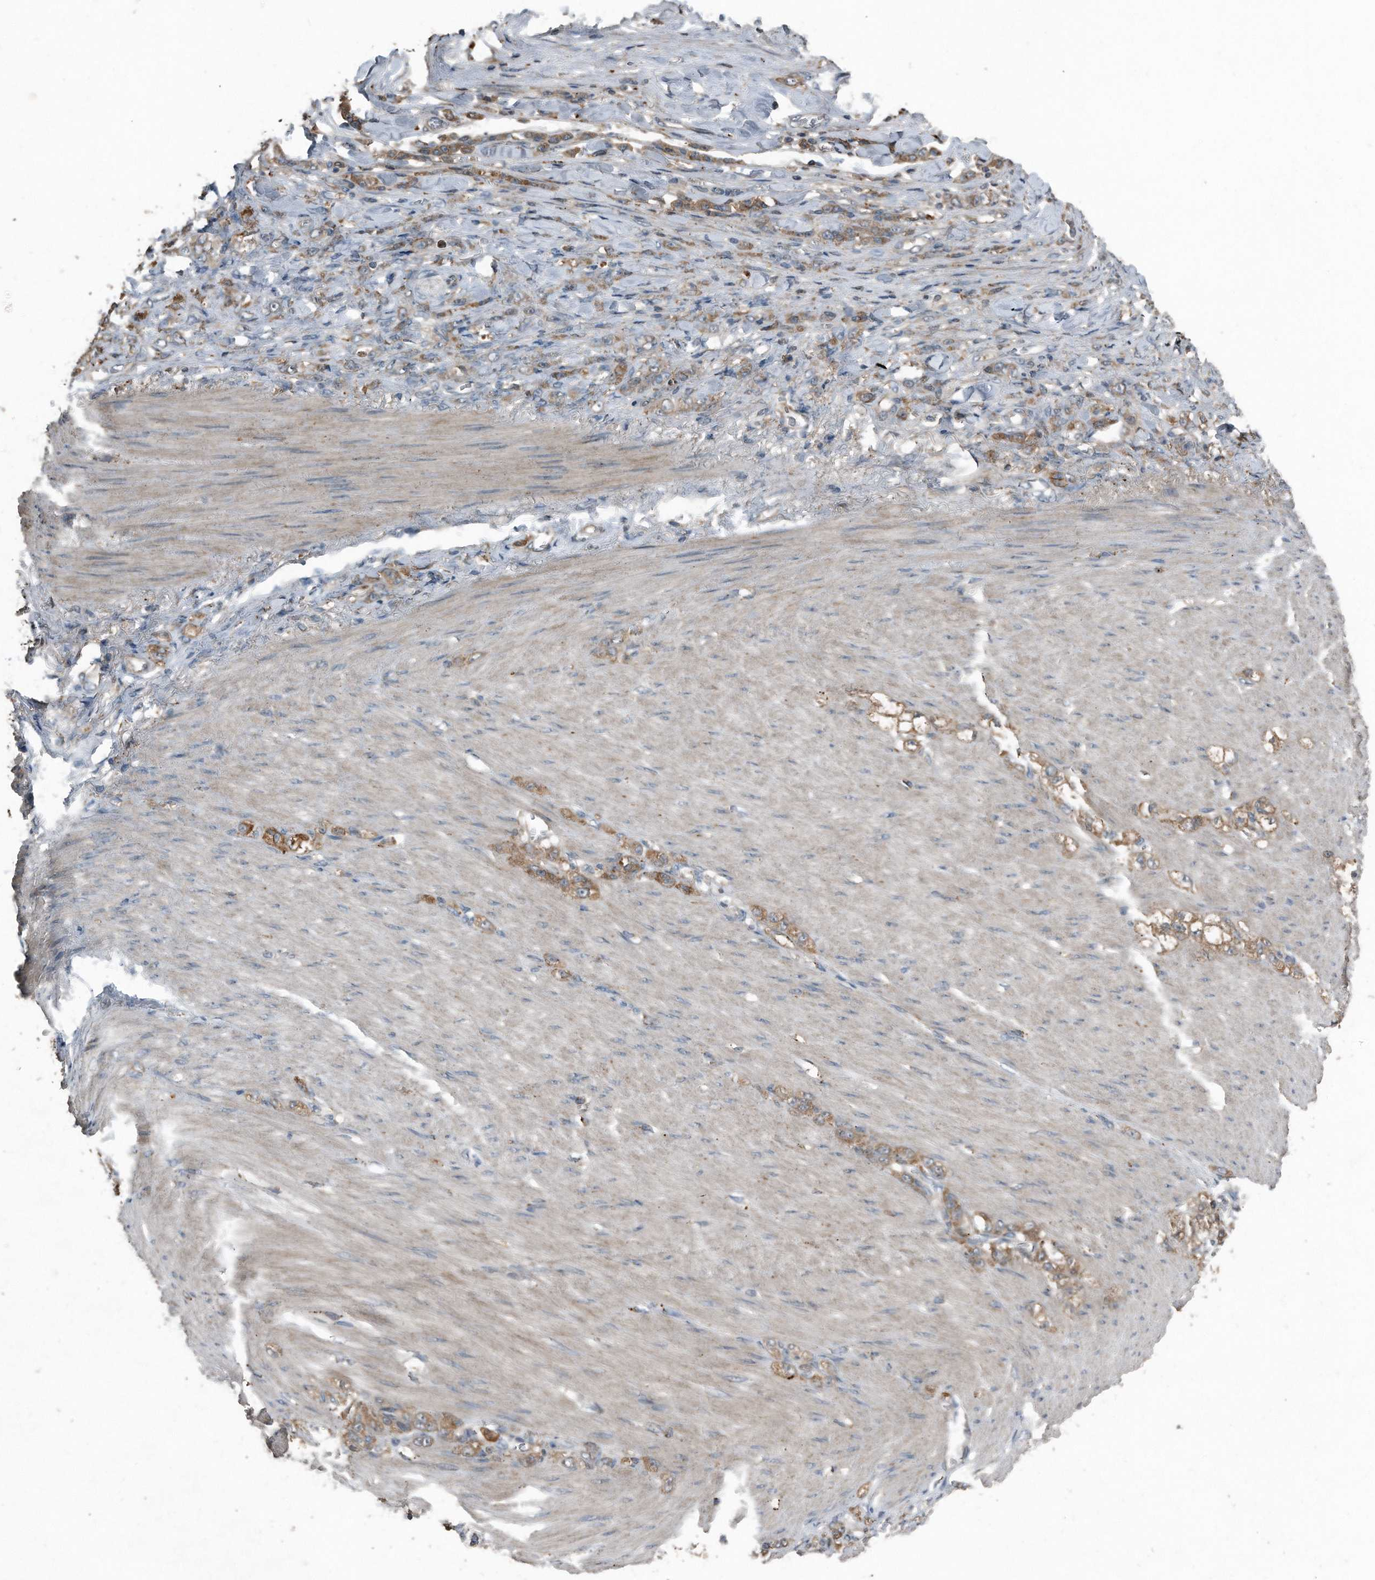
{"staining": {"intensity": "moderate", "quantity": ">75%", "location": "cytoplasmic/membranous"}, "tissue": "stomach cancer", "cell_type": "Tumor cells", "image_type": "cancer", "snomed": [{"axis": "morphology", "description": "Normal tissue, NOS"}, {"axis": "morphology", "description": "Adenocarcinoma, NOS"}, {"axis": "topography", "description": "Stomach"}], "caption": "Stomach cancer (adenocarcinoma) tissue shows moderate cytoplasmic/membranous staining in about >75% of tumor cells", "gene": "C9", "patient": {"sex": "male", "age": 82}}